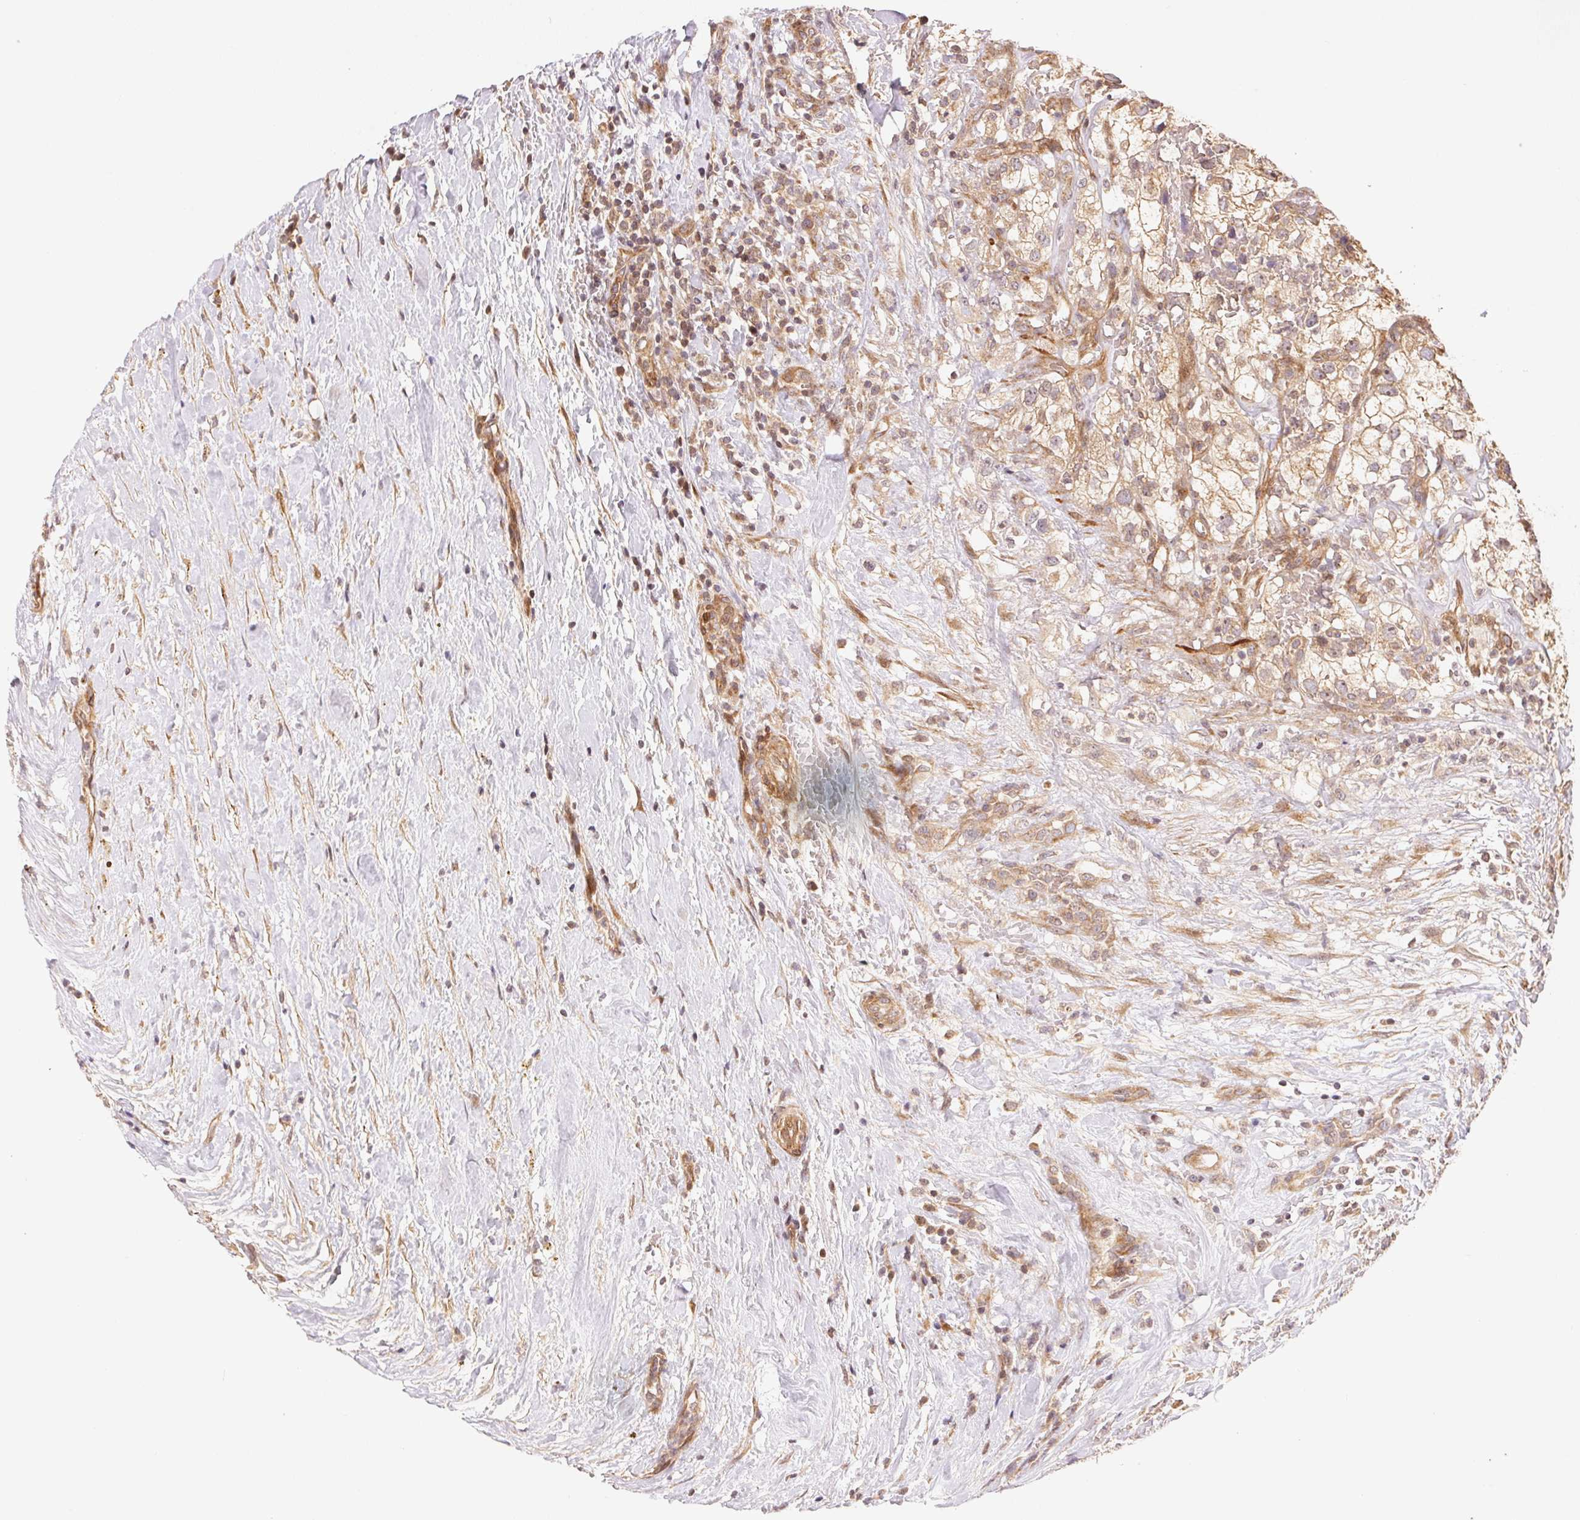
{"staining": {"intensity": "weak", "quantity": "25%-75%", "location": "cytoplasmic/membranous"}, "tissue": "renal cancer", "cell_type": "Tumor cells", "image_type": "cancer", "snomed": [{"axis": "morphology", "description": "Adenocarcinoma, NOS"}, {"axis": "topography", "description": "Kidney"}], "caption": "Renal cancer stained with a brown dye displays weak cytoplasmic/membranous positive expression in approximately 25%-75% of tumor cells.", "gene": "TNIP2", "patient": {"sex": "male", "age": 59}}